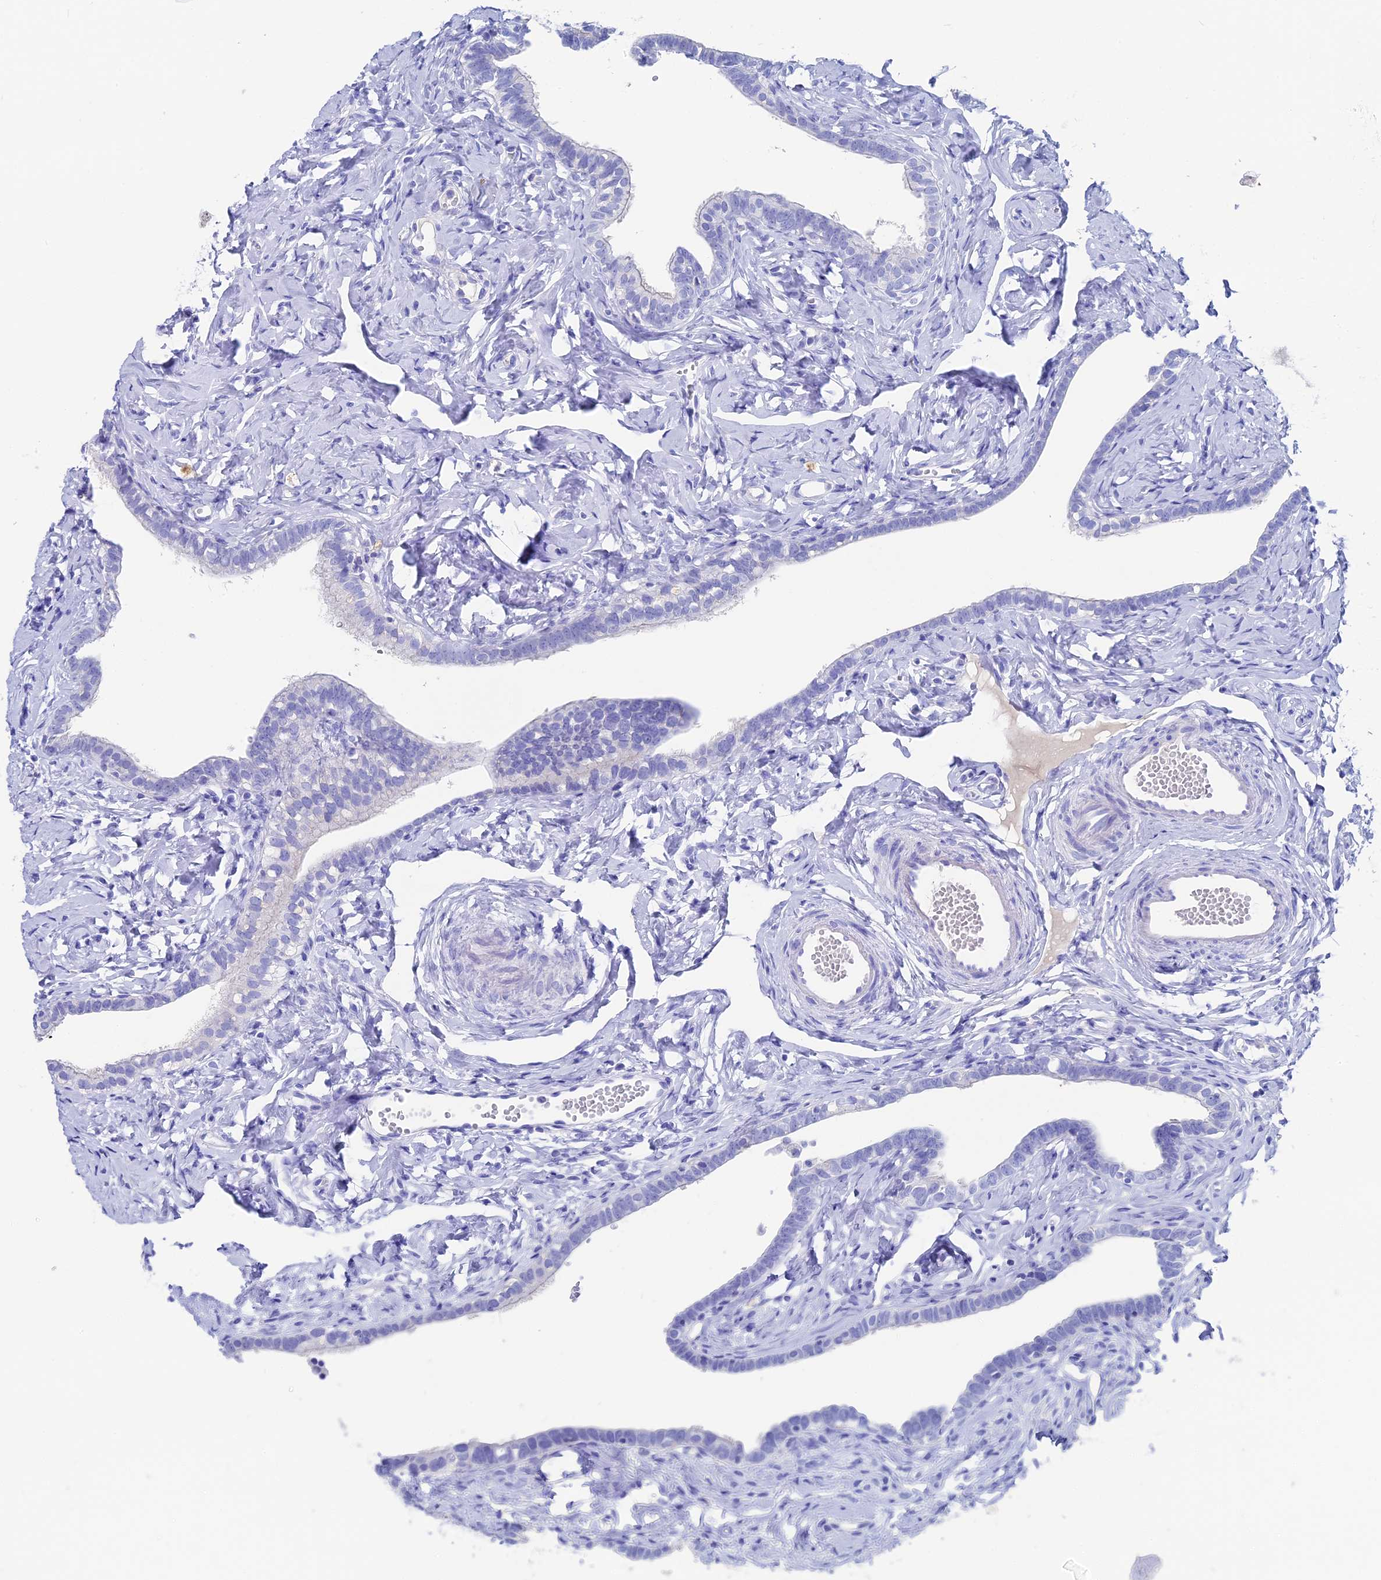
{"staining": {"intensity": "negative", "quantity": "none", "location": "none"}, "tissue": "fallopian tube", "cell_type": "Glandular cells", "image_type": "normal", "snomed": [{"axis": "morphology", "description": "Normal tissue, NOS"}, {"axis": "topography", "description": "Fallopian tube"}], "caption": "This is a photomicrograph of IHC staining of normal fallopian tube, which shows no expression in glandular cells. (Brightfield microscopy of DAB (3,3'-diaminobenzidine) IHC at high magnification).", "gene": "UNC119", "patient": {"sex": "female", "age": 66}}